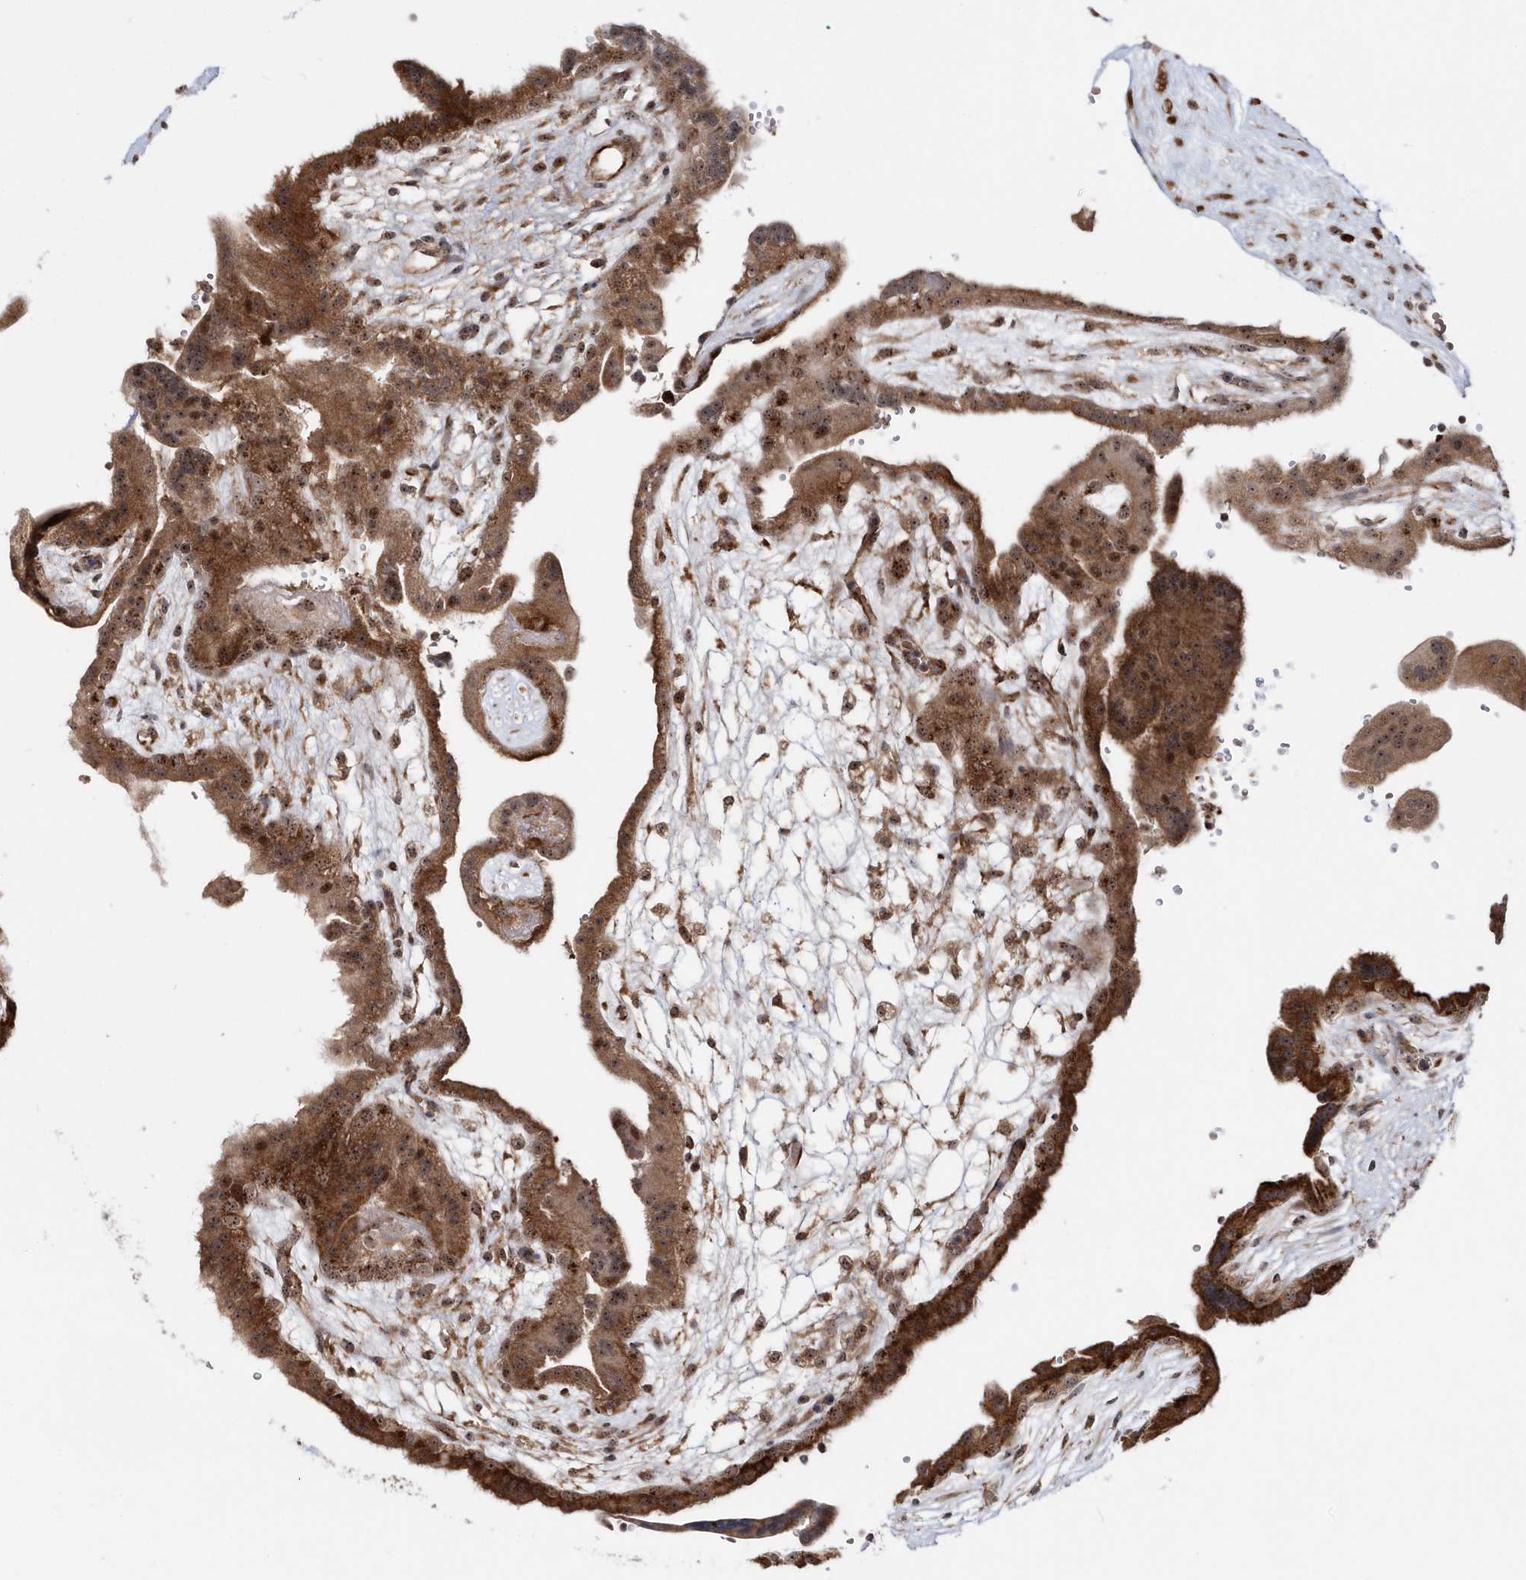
{"staining": {"intensity": "strong", "quantity": ">75%", "location": "cytoplasmic/membranous,nuclear"}, "tissue": "placenta", "cell_type": "Trophoblastic cells", "image_type": "normal", "snomed": [{"axis": "morphology", "description": "Normal tissue, NOS"}, {"axis": "topography", "description": "Placenta"}], "caption": "The immunohistochemical stain labels strong cytoplasmic/membranous,nuclear positivity in trophoblastic cells of unremarkable placenta. (Stains: DAB in brown, nuclei in blue, Microscopy: brightfield microscopy at high magnification).", "gene": "SOWAHB", "patient": {"sex": "female", "age": 18}}